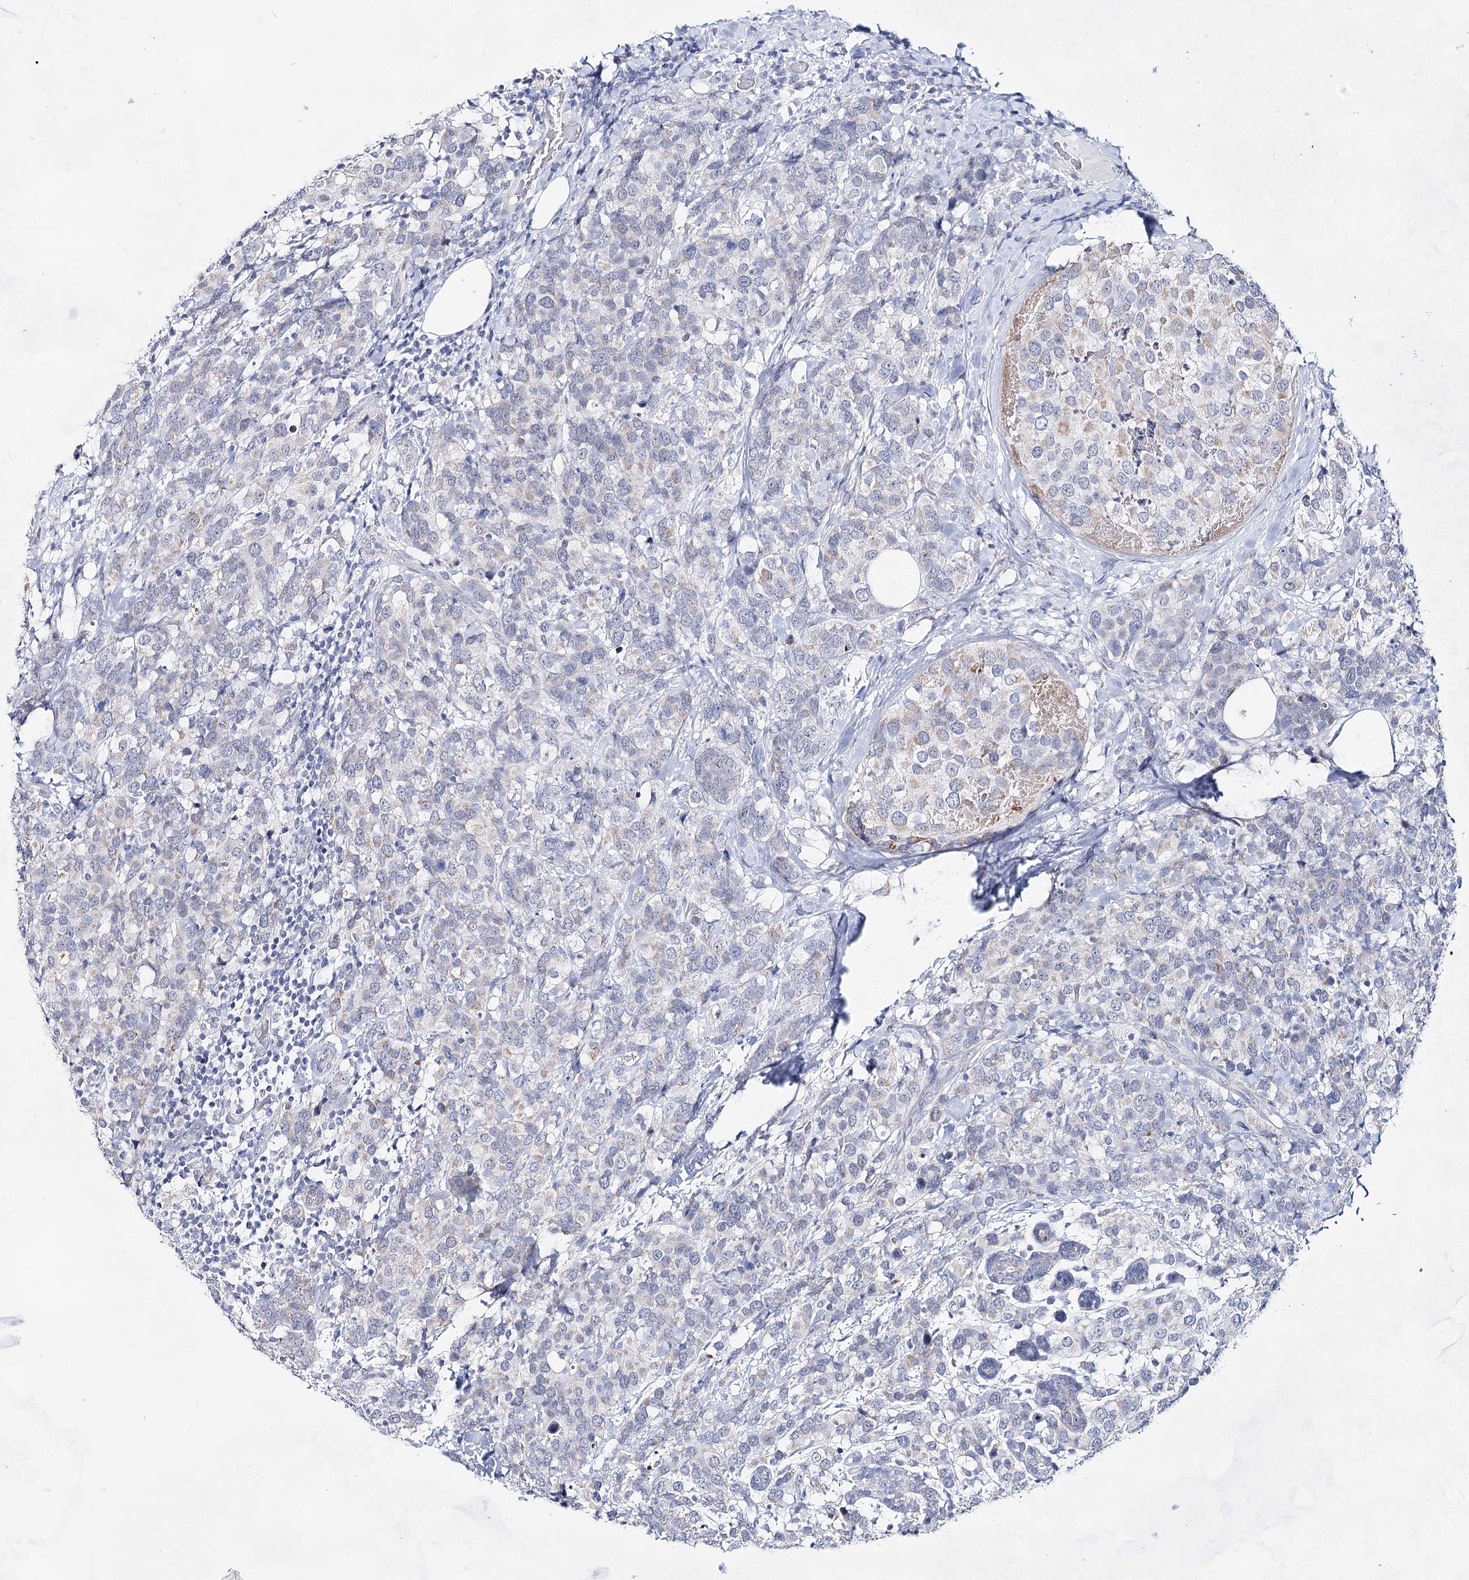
{"staining": {"intensity": "negative", "quantity": "none", "location": "none"}, "tissue": "breast cancer", "cell_type": "Tumor cells", "image_type": "cancer", "snomed": [{"axis": "morphology", "description": "Lobular carcinoma"}, {"axis": "topography", "description": "Breast"}], "caption": "High magnification brightfield microscopy of lobular carcinoma (breast) stained with DAB (brown) and counterstained with hematoxylin (blue): tumor cells show no significant expression.", "gene": "BPHL", "patient": {"sex": "female", "age": 59}}